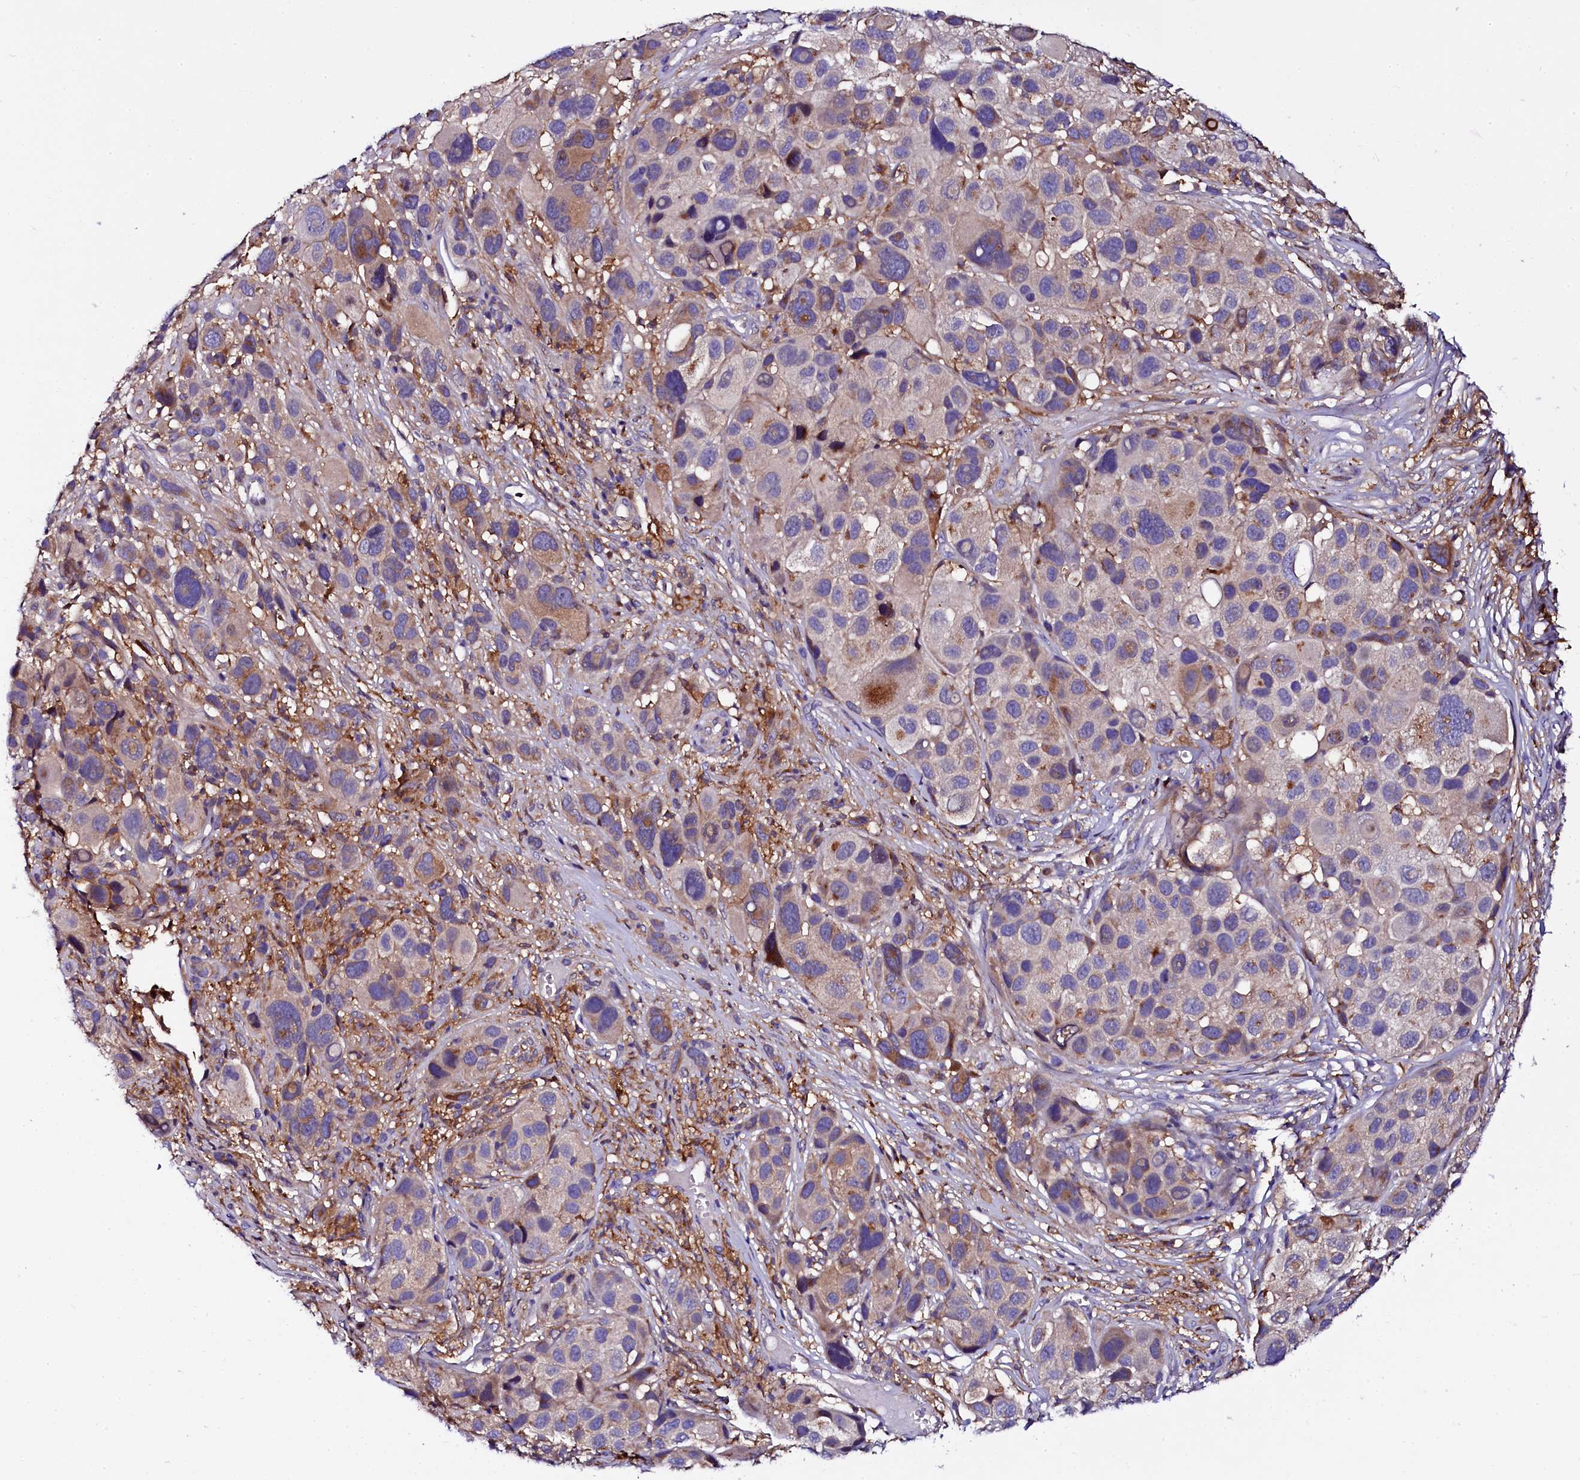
{"staining": {"intensity": "weak", "quantity": "<25%", "location": "cytoplasmic/membranous"}, "tissue": "melanoma", "cell_type": "Tumor cells", "image_type": "cancer", "snomed": [{"axis": "morphology", "description": "Malignant melanoma, NOS"}, {"axis": "topography", "description": "Skin of trunk"}], "caption": "There is no significant staining in tumor cells of melanoma.", "gene": "OTOL1", "patient": {"sex": "male", "age": 71}}